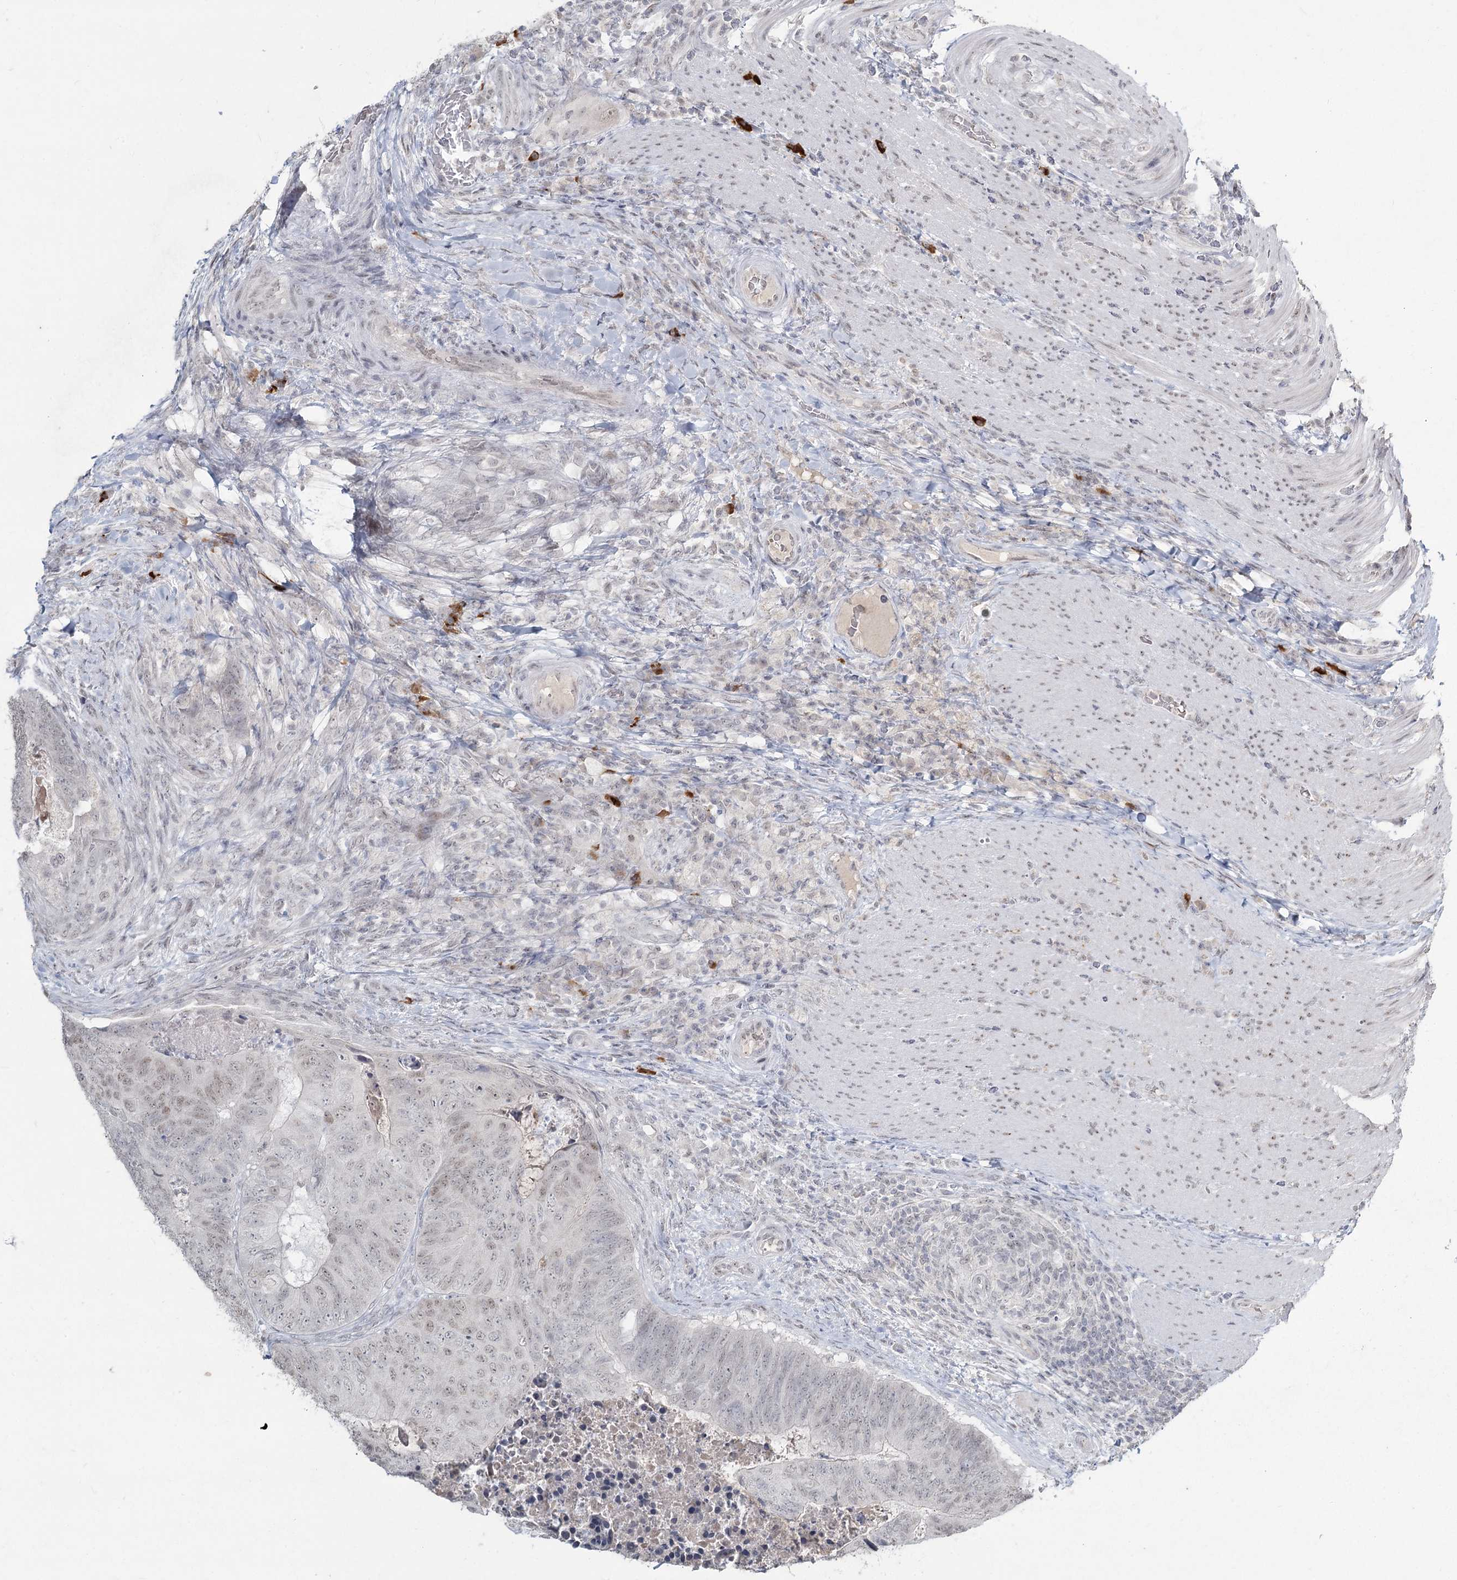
{"staining": {"intensity": "weak", "quantity": "<25%", "location": "nuclear"}, "tissue": "colorectal cancer", "cell_type": "Tumor cells", "image_type": "cancer", "snomed": [{"axis": "morphology", "description": "Adenocarcinoma, NOS"}, {"axis": "topography", "description": "Colon"}], "caption": "Histopathology image shows no significant protein staining in tumor cells of colorectal cancer.", "gene": "LY6G5C", "patient": {"sex": "female", "age": 67}}